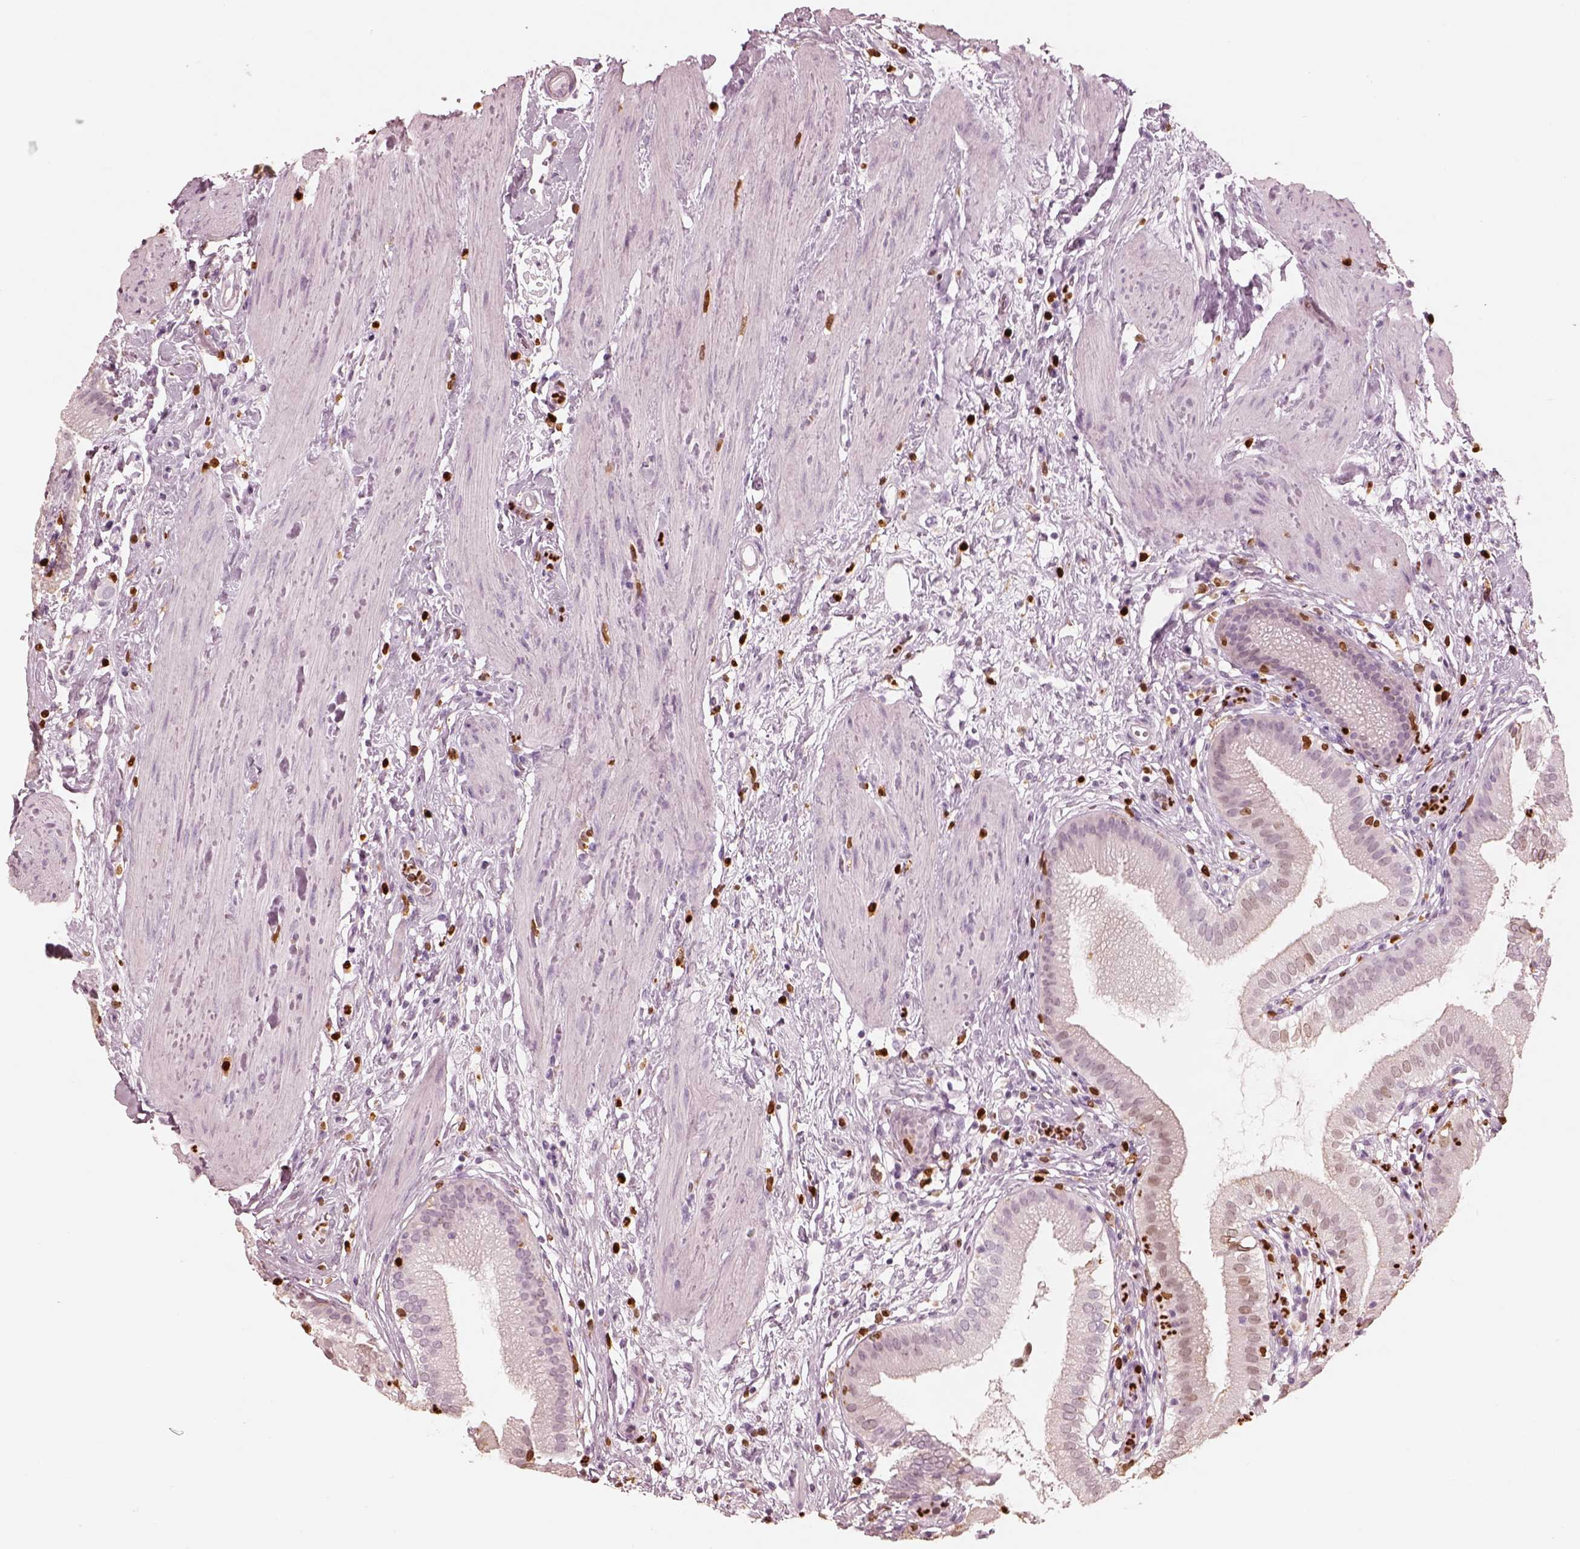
{"staining": {"intensity": "negative", "quantity": "none", "location": "none"}, "tissue": "gallbladder", "cell_type": "Glandular cells", "image_type": "normal", "snomed": [{"axis": "morphology", "description": "Normal tissue, NOS"}, {"axis": "topography", "description": "Gallbladder"}], "caption": "This image is of benign gallbladder stained with immunohistochemistry (IHC) to label a protein in brown with the nuclei are counter-stained blue. There is no staining in glandular cells.", "gene": "ALOX5", "patient": {"sex": "female", "age": 65}}